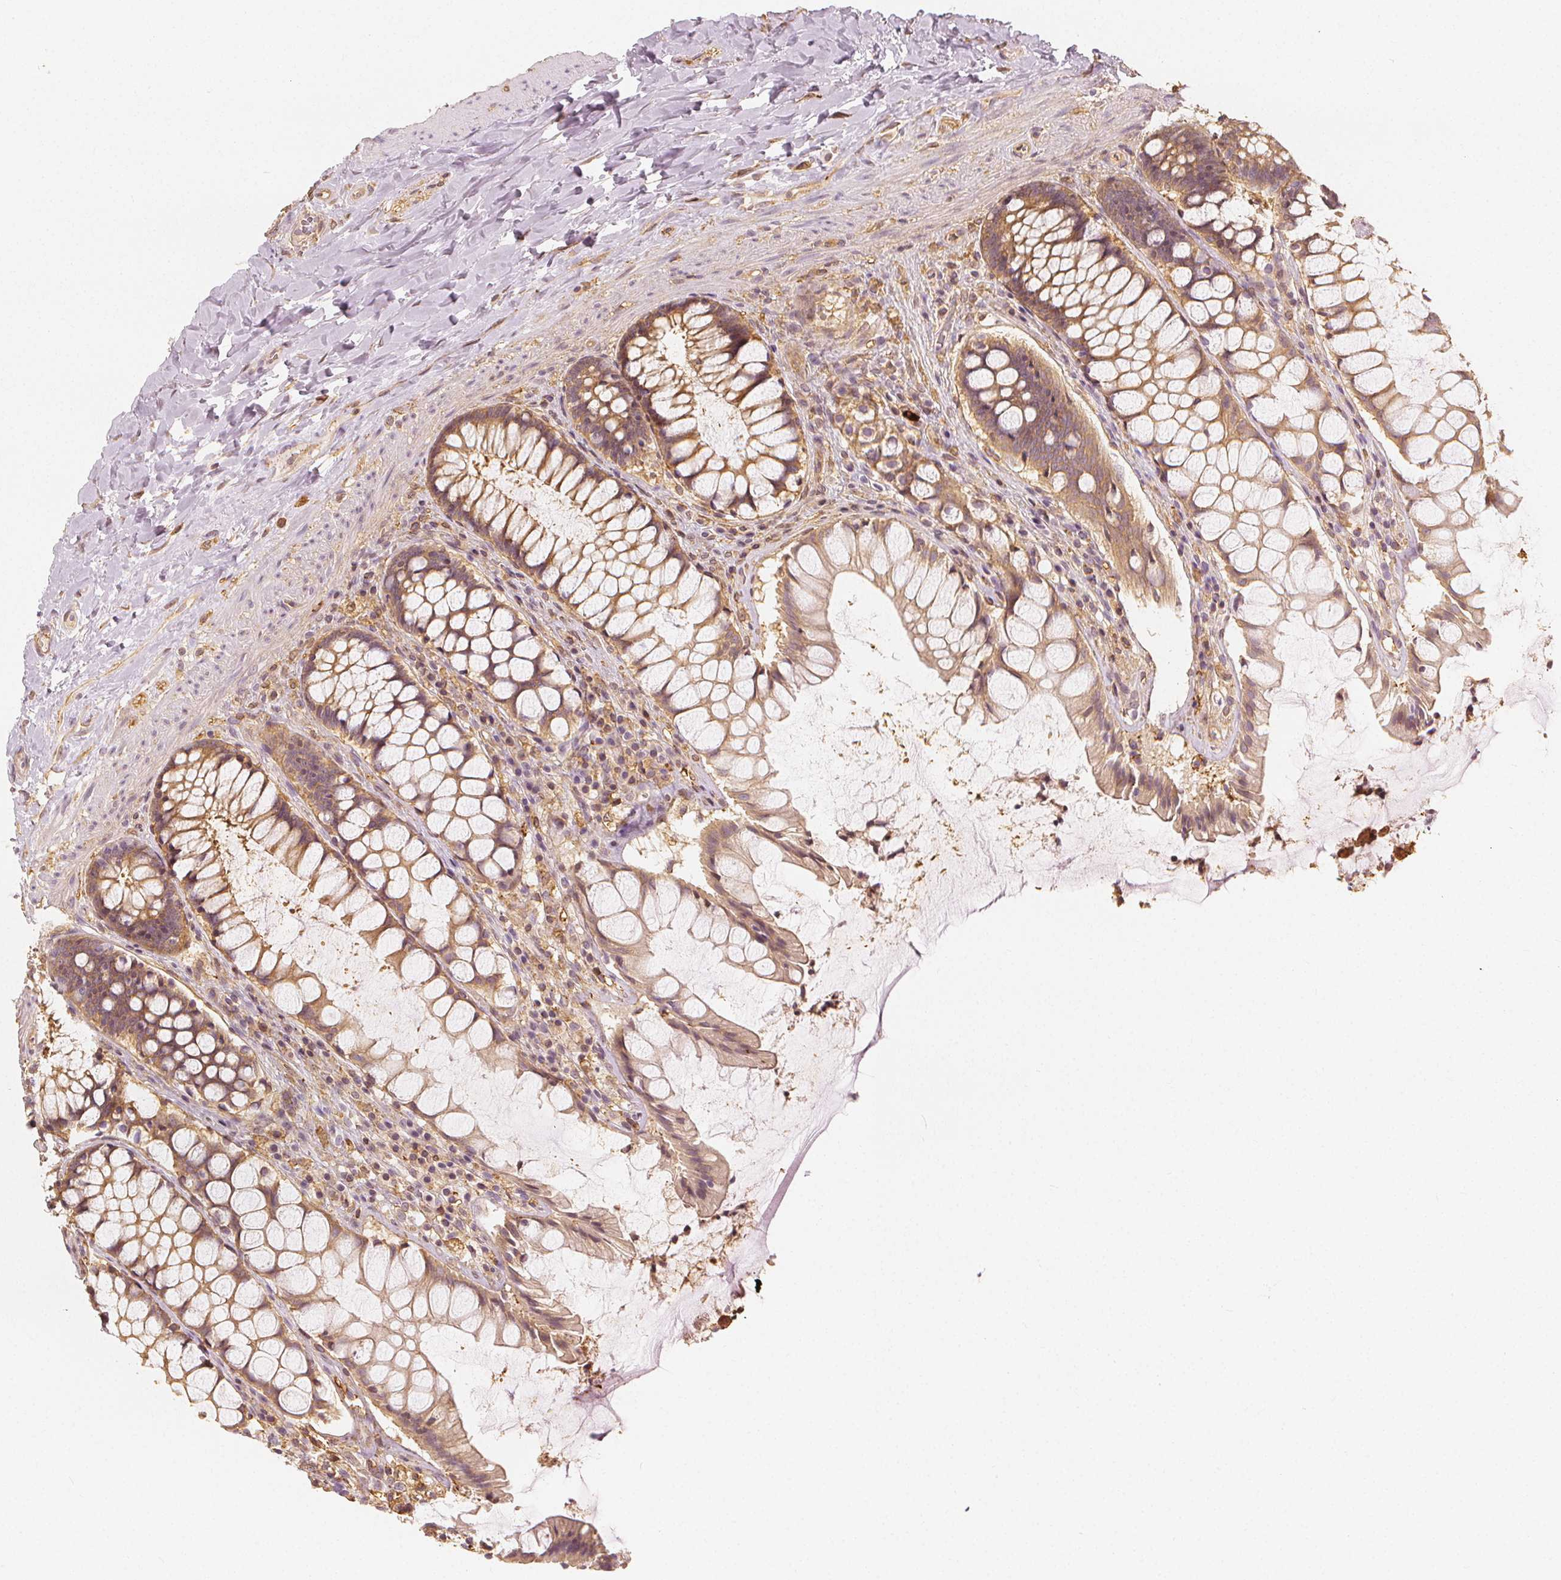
{"staining": {"intensity": "moderate", "quantity": ">75%", "location": "cytoplasmic/membranous"}, "tissue": "rectum", "cell_type": "Glandular cells", "image_type": "normal", "snomed": [{"axis": "morphology", "description": "Normal tissue, NOS"}, {"axis": "topography", "description": "Rectum"}], "caption": "A photomicrograph of rectum stained for a protein displays moderate cytoplasmic/membranous brown staining in glandular cells.", "gene": "ARHGAP26", "patient": {"sex": "female", "age": 58}}